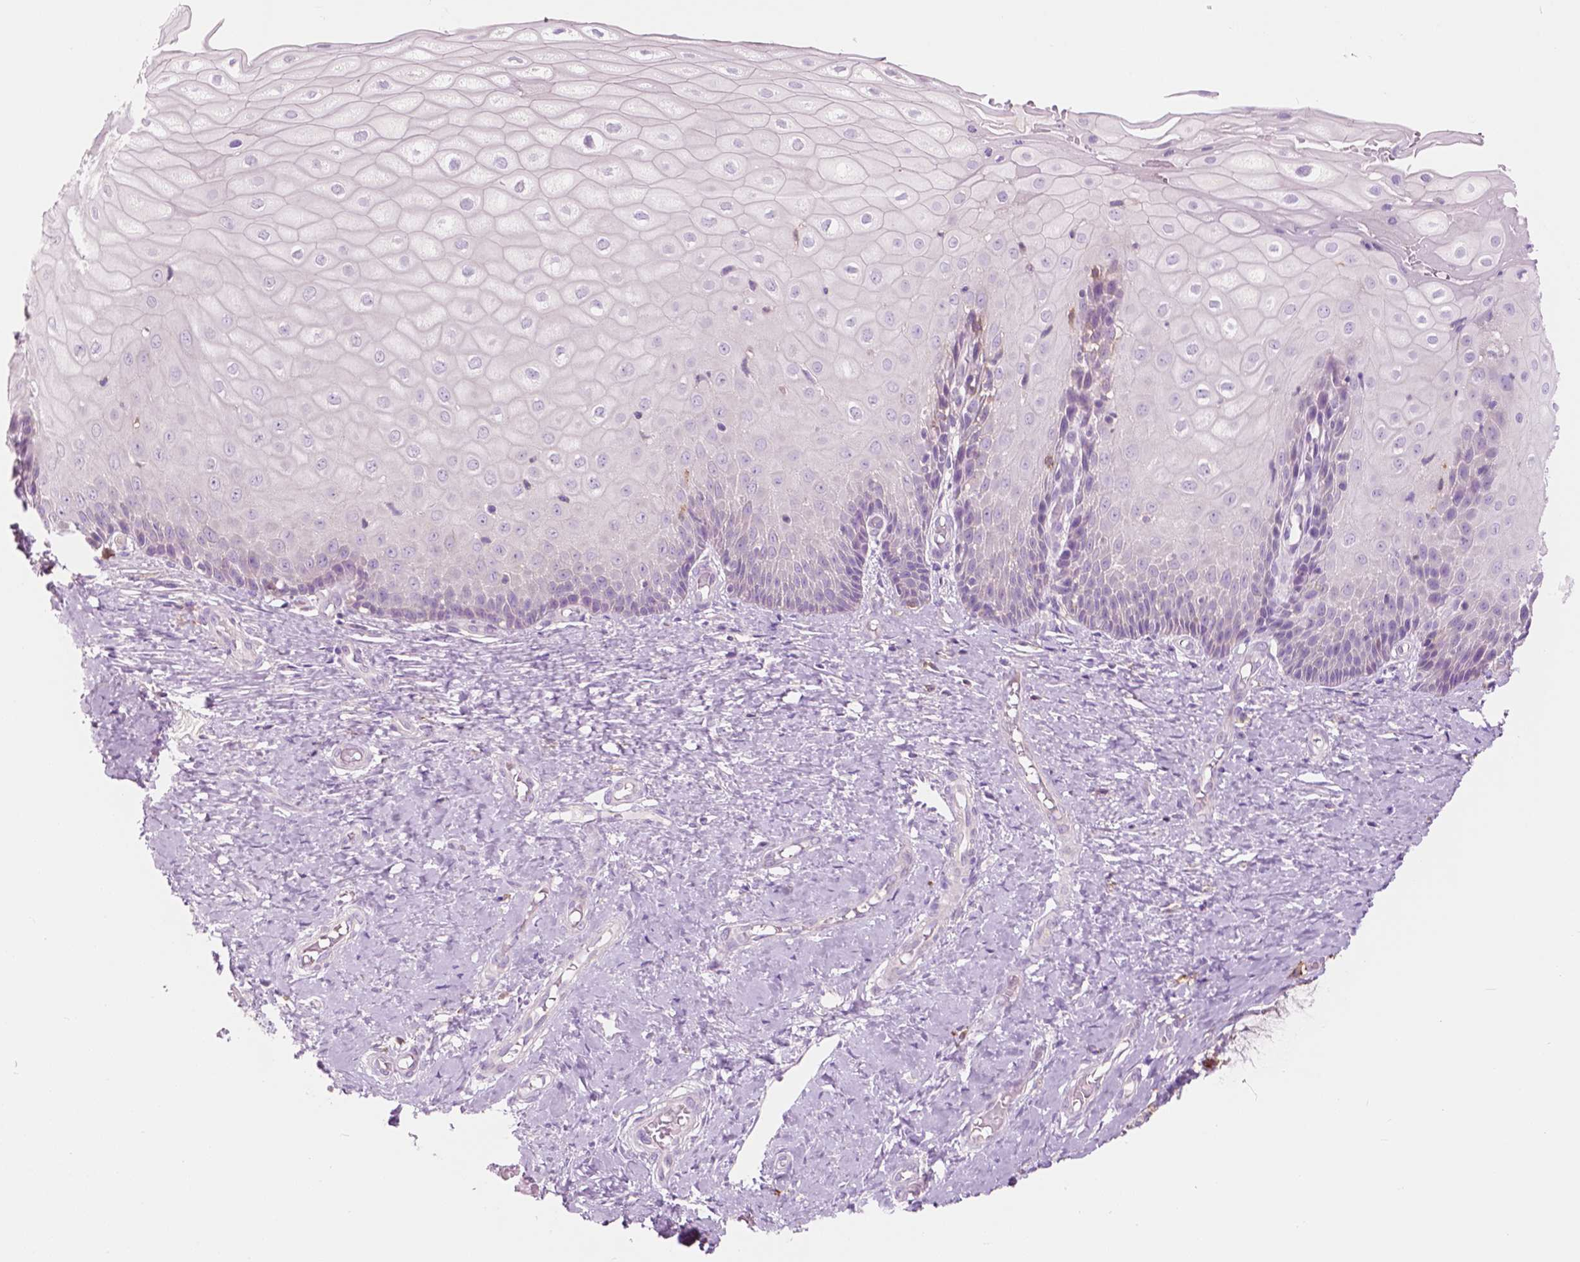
{"staining": {"intensity": "negative", "quantity": "none", "location": "none"}, "tissue": "cervix", "cell_type": "Glandular cells", "image_type": "normal", "snomed": [{"axis": "morphology", "description": "Normal tissue, NOS"}, {"axis": "topography", "description": "Cervix"}], "caption": "The photomicrograph demonstrates no significant staining in glandular cells of cervix.", "gene": "SEMA4A", "patient": {"sex": "female", "age": 37}}